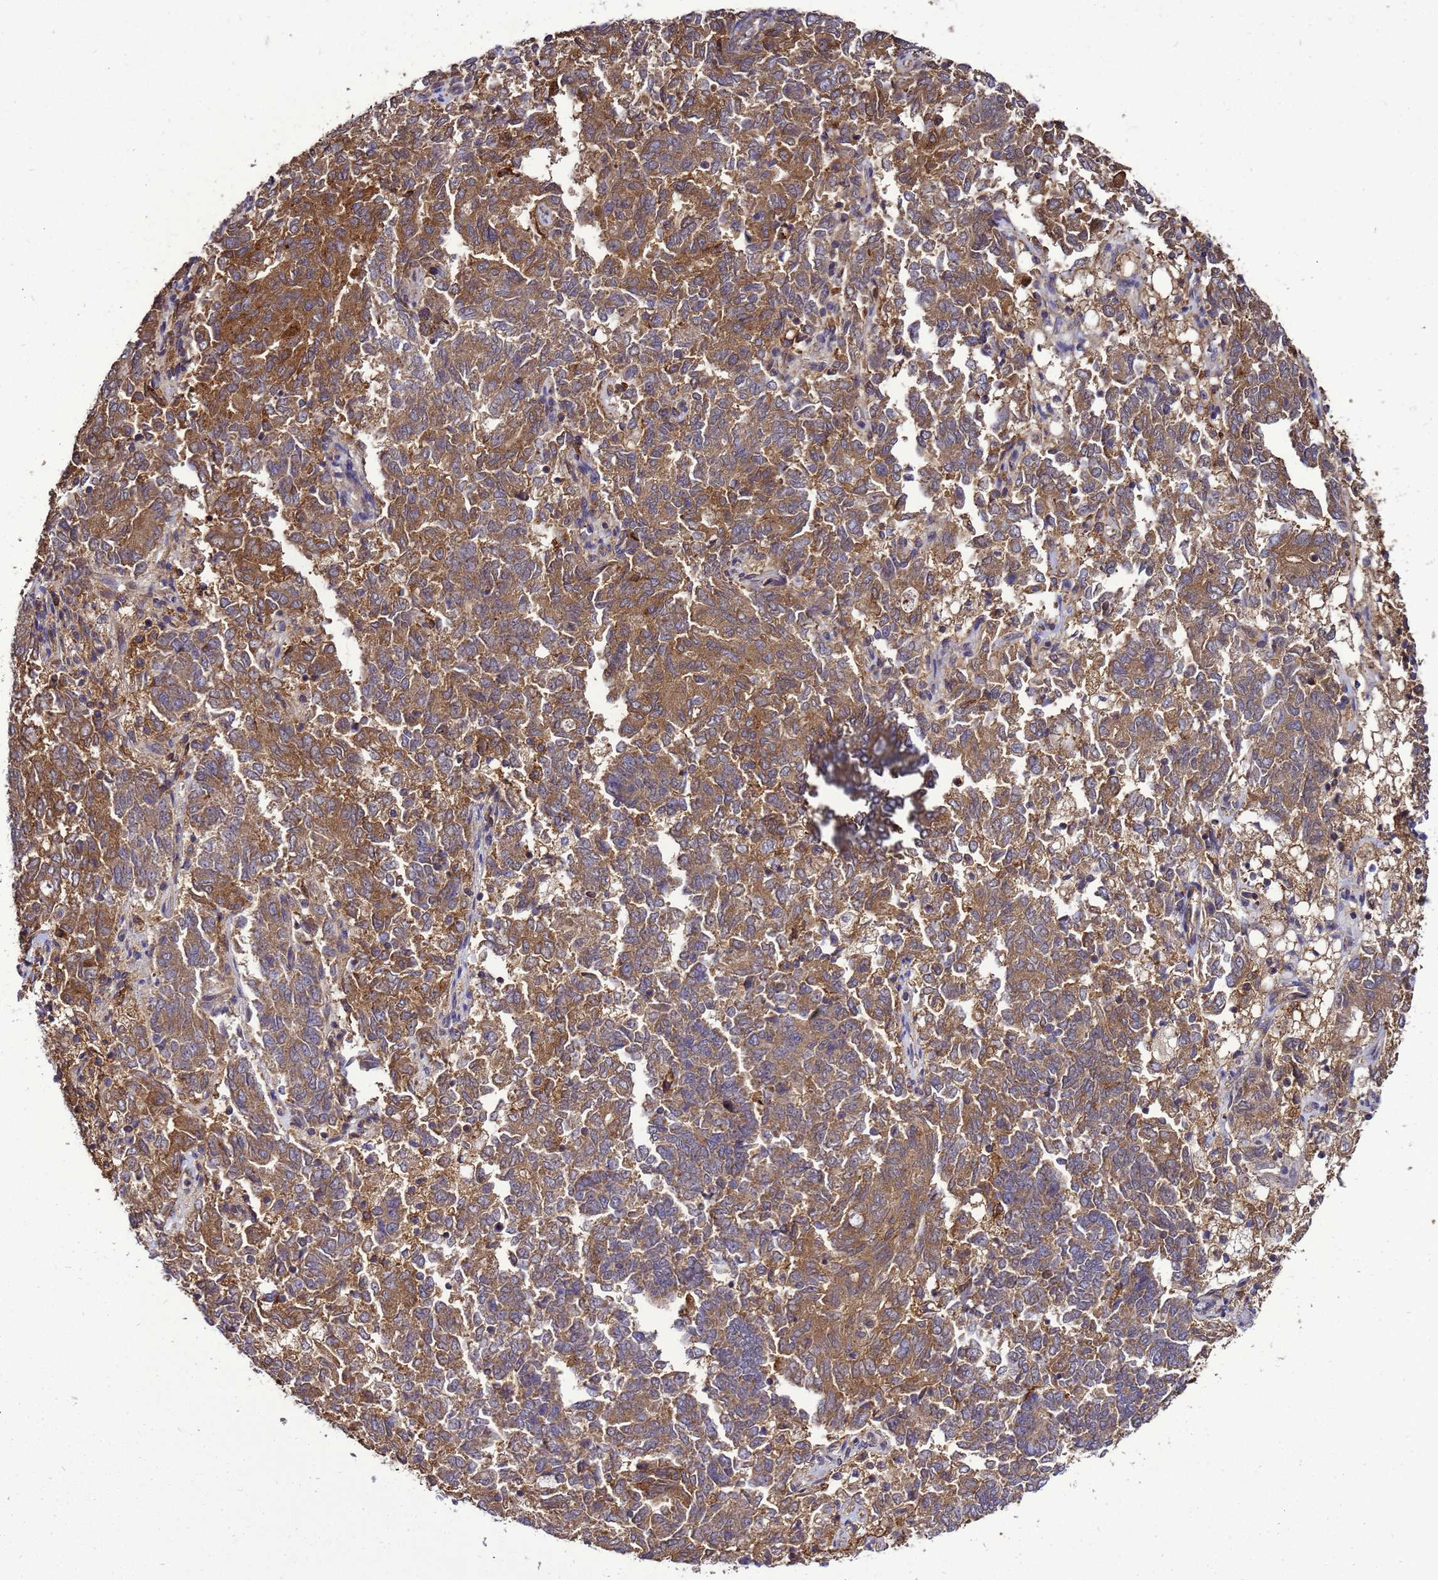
{"staining": {"intensity": "strong", "quantity": ">75%", "location": "cytoplasmic/membranous"}, "tissue": "endometrial cancer", "cell_type": "Tumor cells", "image_type": "cancer", "snomed": [{"axis": "morphology", "description": "Adenocarcinoma, NOS"}, {"axis": "topography", "description": "Endometrium"}], "caption": "Protein staining of endometrial adenocarcinoma tissue reveals strong cytoplasmic/membranous staining in about >75% of tumor cells. The staining is performed using DAB brown chromogen to label protein expression. The nuclei are counter-stained blue using hematoxylin.", "gene": "TRABD", "patient": {"sex": "female", "age": 80}}